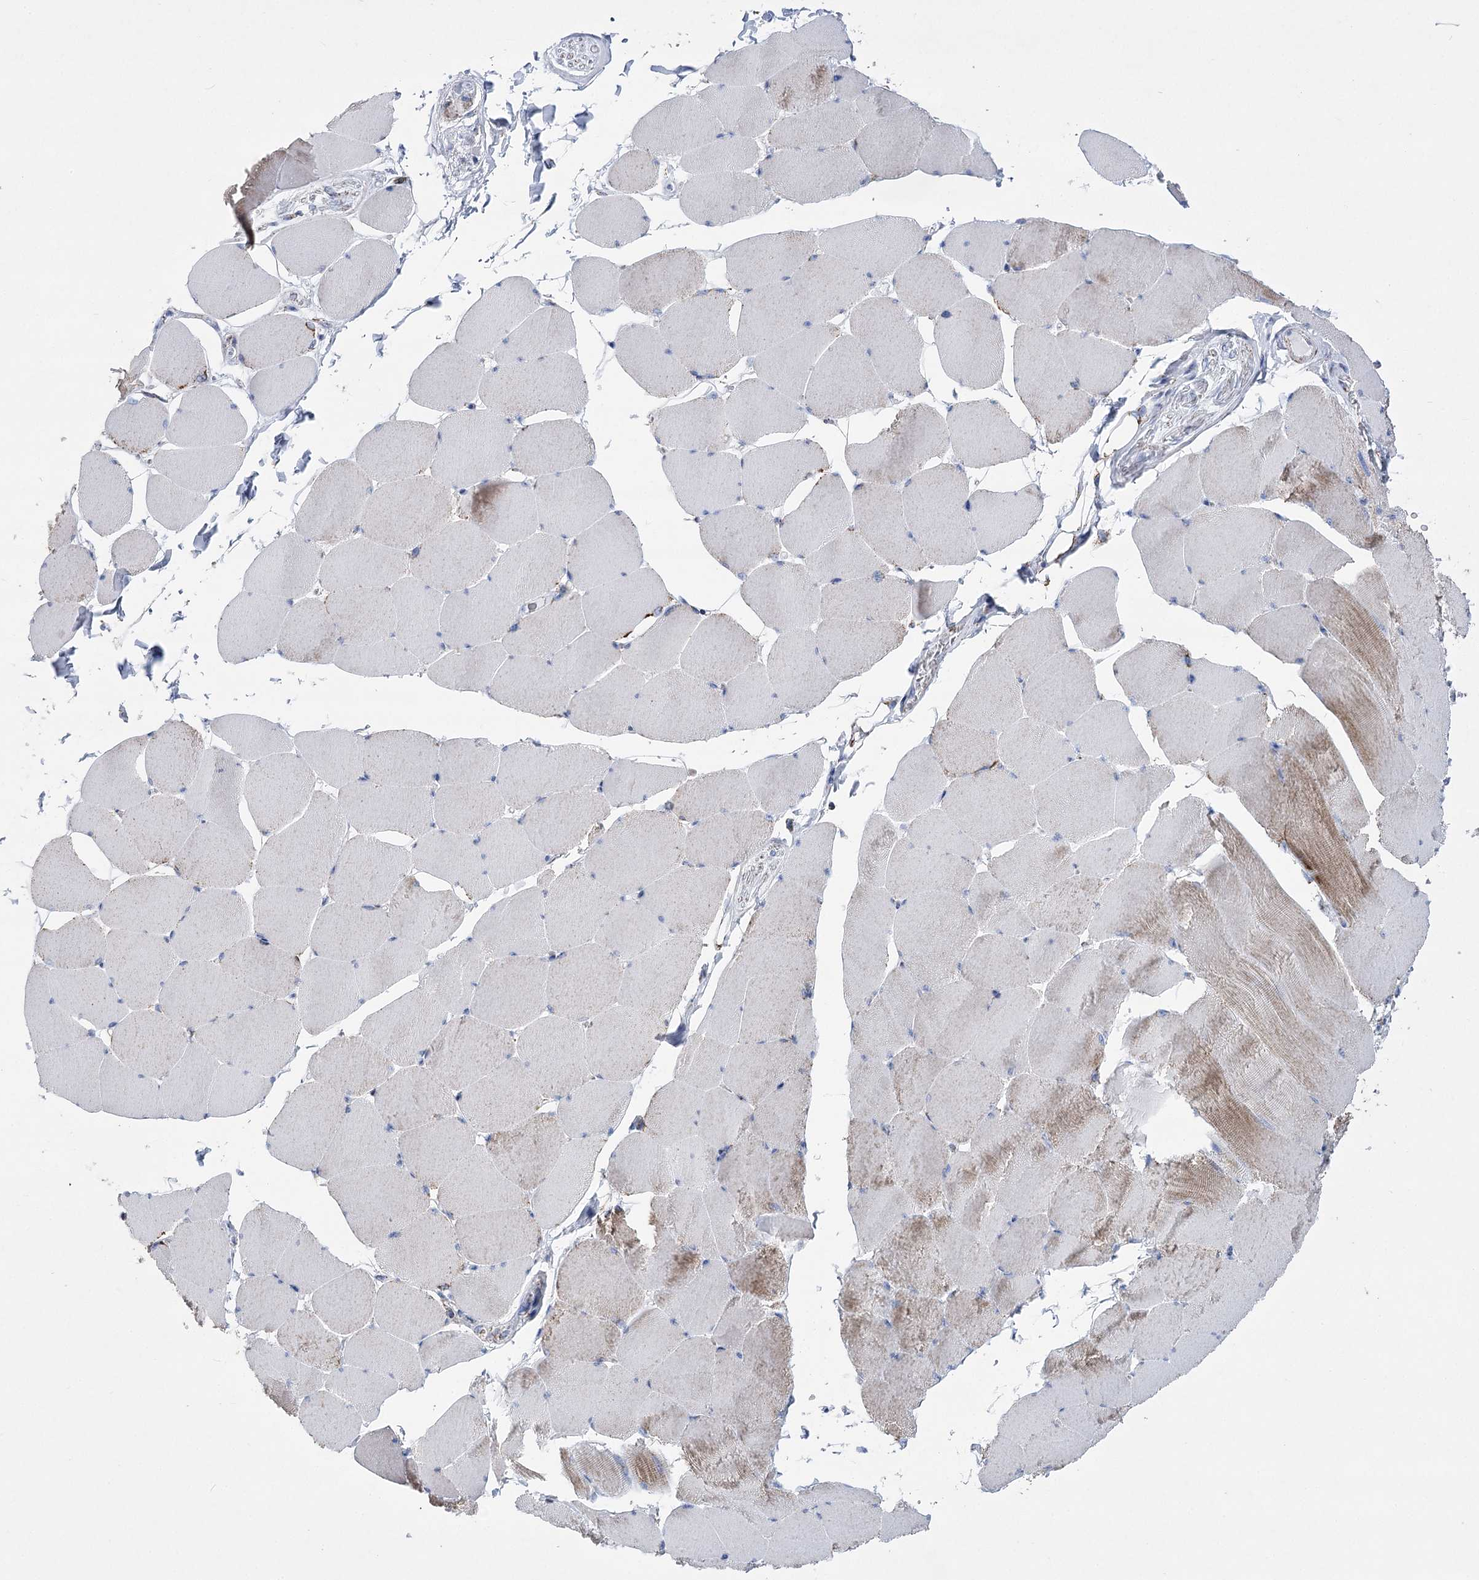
{"staining": {"intensity": "moderate", "quantity": "25%-75%", "location": "cytoplasmic/membranous"}, "tissue": "skeletal muscle", "cell_type": "Myocytes", "image_type": "normal", "snomed": [{"axis": "morphology", "description": "Normal tissue, NOS"}, {"axis": "topography", "description": "Skeletal muscle"}], "caption": "Moderate cytoplasmic/membranous protein staining is present in about 25%-75% of myocytes in skeletal muscle.", "gene": "PDHB", "patient": {"sex": "male", "age": 62}}